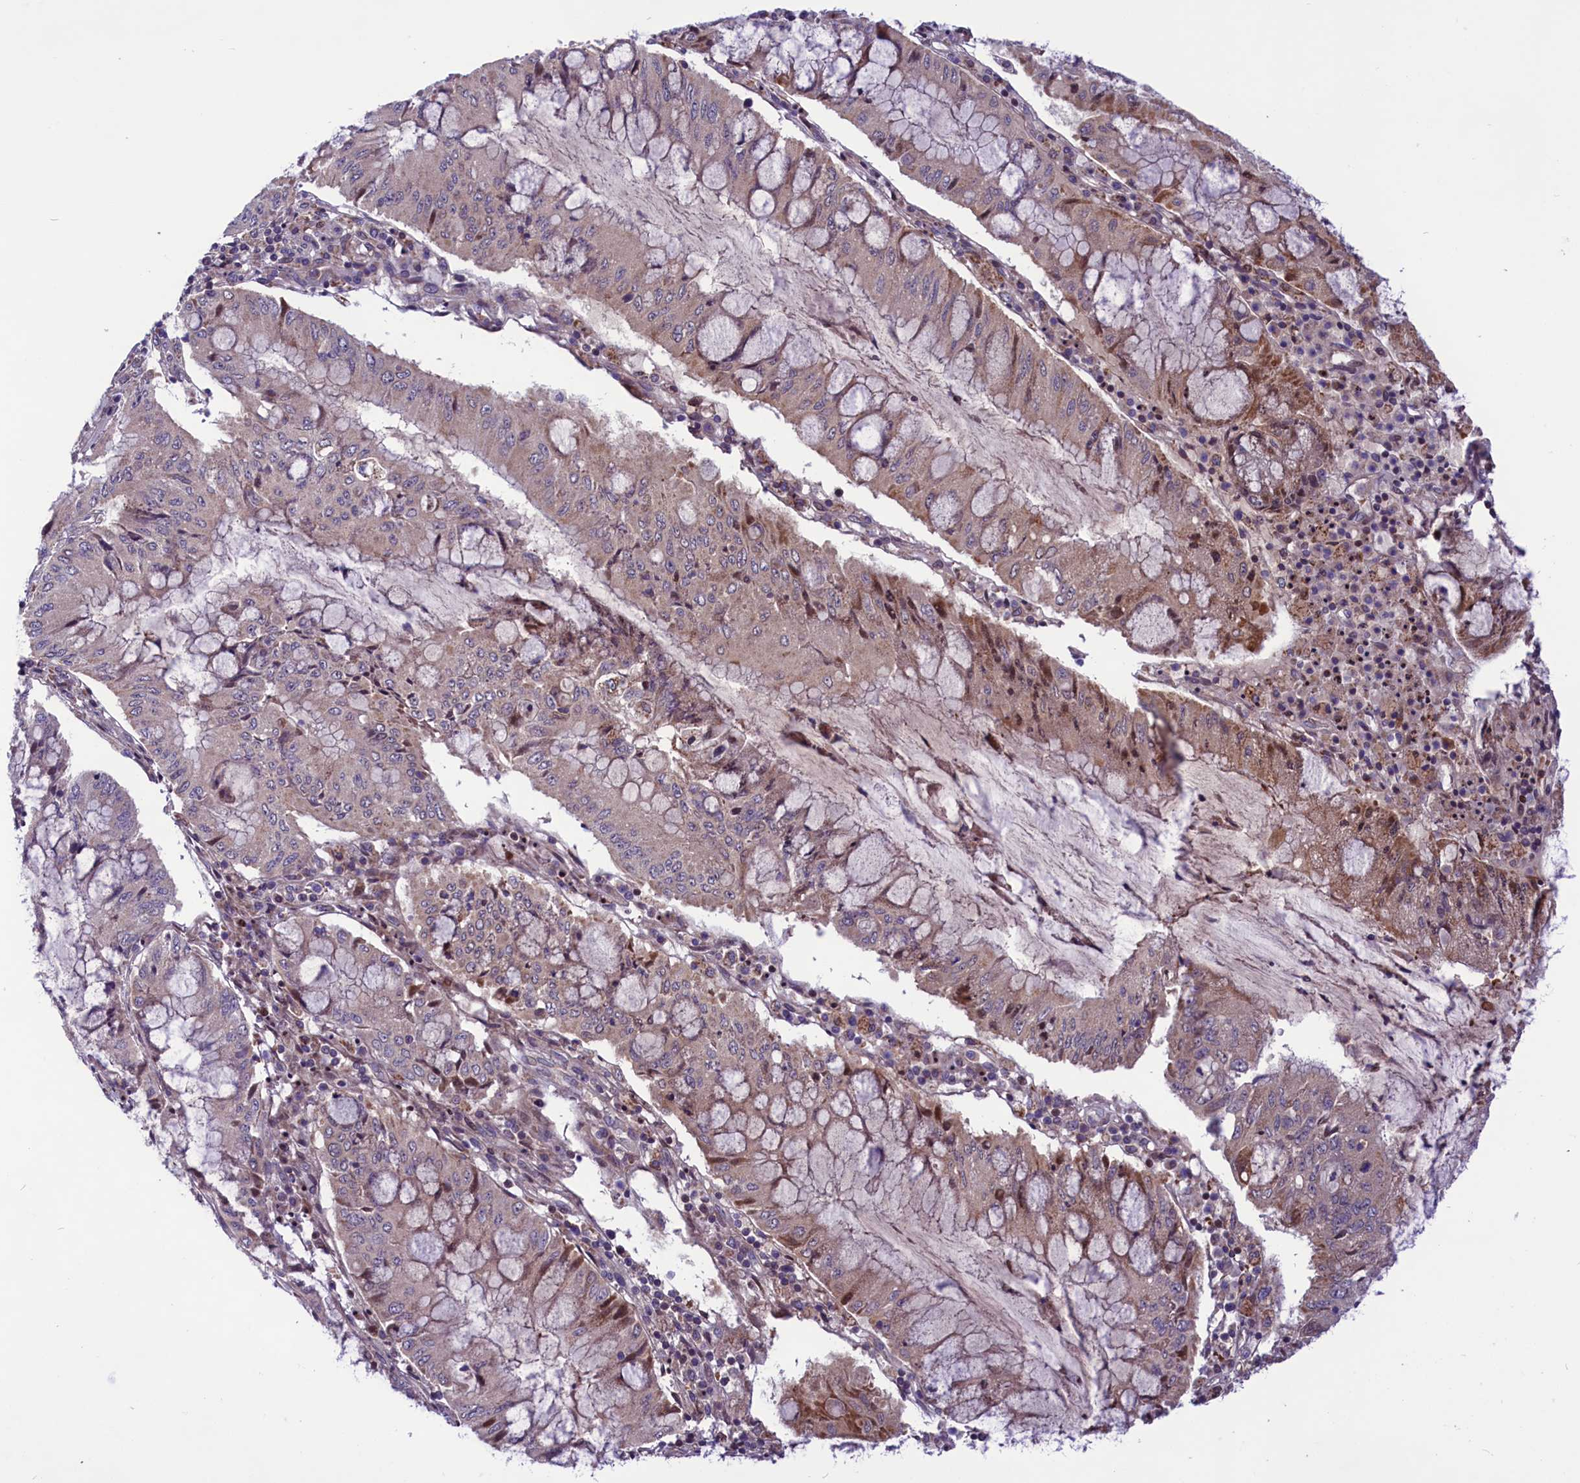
{"staining": {"intensity": "moderate", "quantity": "25%-75%", "location": "cytoplasmic/membranous"}, "tissue": "pancreatic cancer", "cell_type": "Tumor cells", "image_type": "cancer", "snomed": [{"axis": "morphology", "description": "Adenocarcinoma, NOS"}, {"axis": "topography", "description": "Pancreas"}], "caption": "High-power microscopy captured an IHC photomicrograph of pancreatic cancer (adenocarcinoma), revealing moderate cytoplasmic/membranous positivity in approximately 25%-75% of tumor cells.", "gene": "MIEF2", "patient": {"sex": "female", "age": 50}}